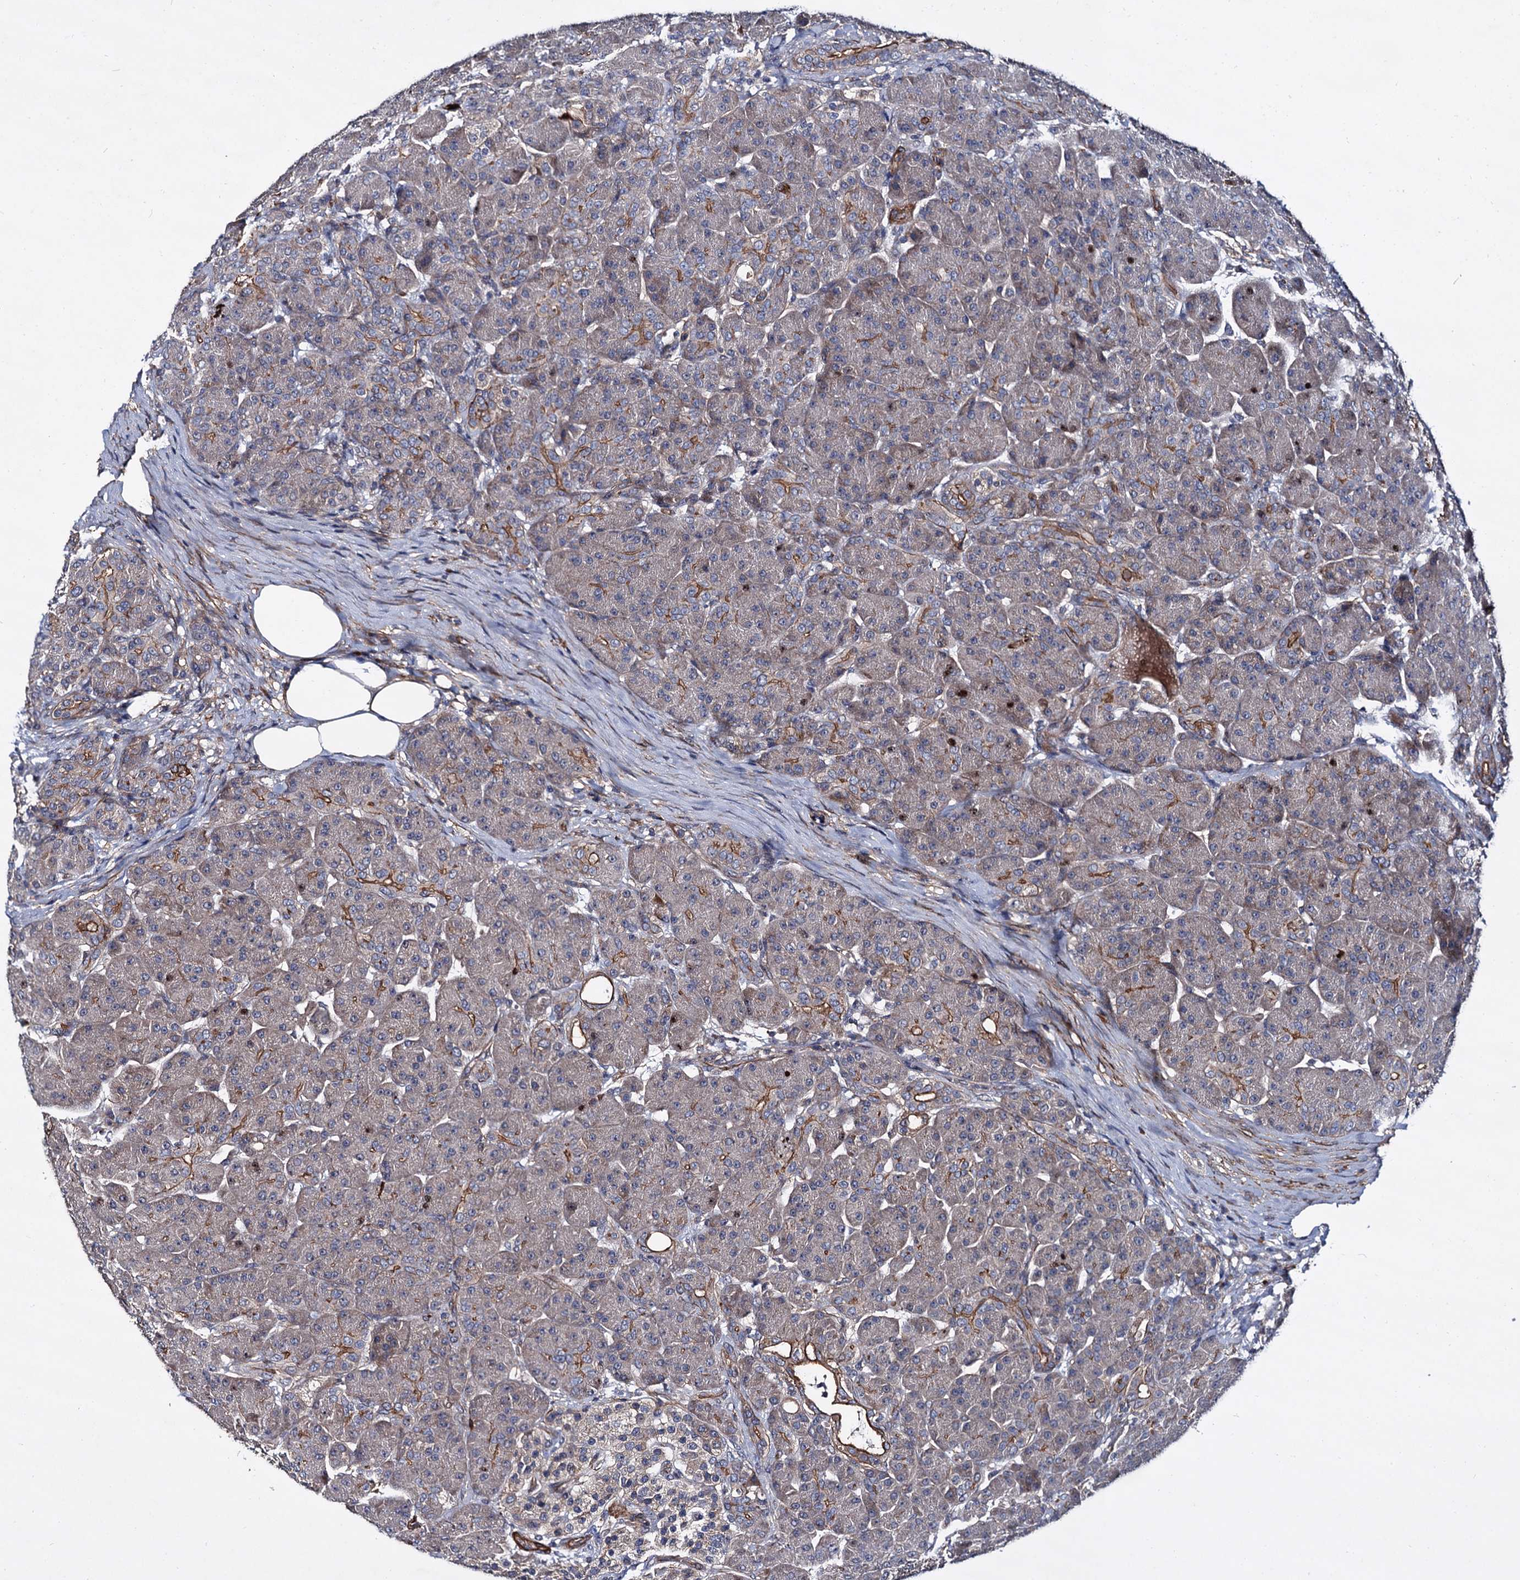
{"staining": {"intensity": "moderate", "quantity": "<25%", "location": "cytoplasmic/membranous"}, "tissue": "pancreas", "cell_type": "Exocrine glandular cells", "image_type": "normal", "snomed": [{"axis": "morphology", "description": "Normal tissue, NOS"}, {"axis": "topography", "description": "Pancreas"}], "caption": "A brown stain labels moderate cytoplasmic/membranous staining of a protein in exocrine glandular cells of normal human pancreas. Using DAB (brown) and hematoxylin (blue) stains, captured at high magnification using brightfield microscopy.", "gene": "ISM2", "patient": {"sex": "male", "age": 63}}